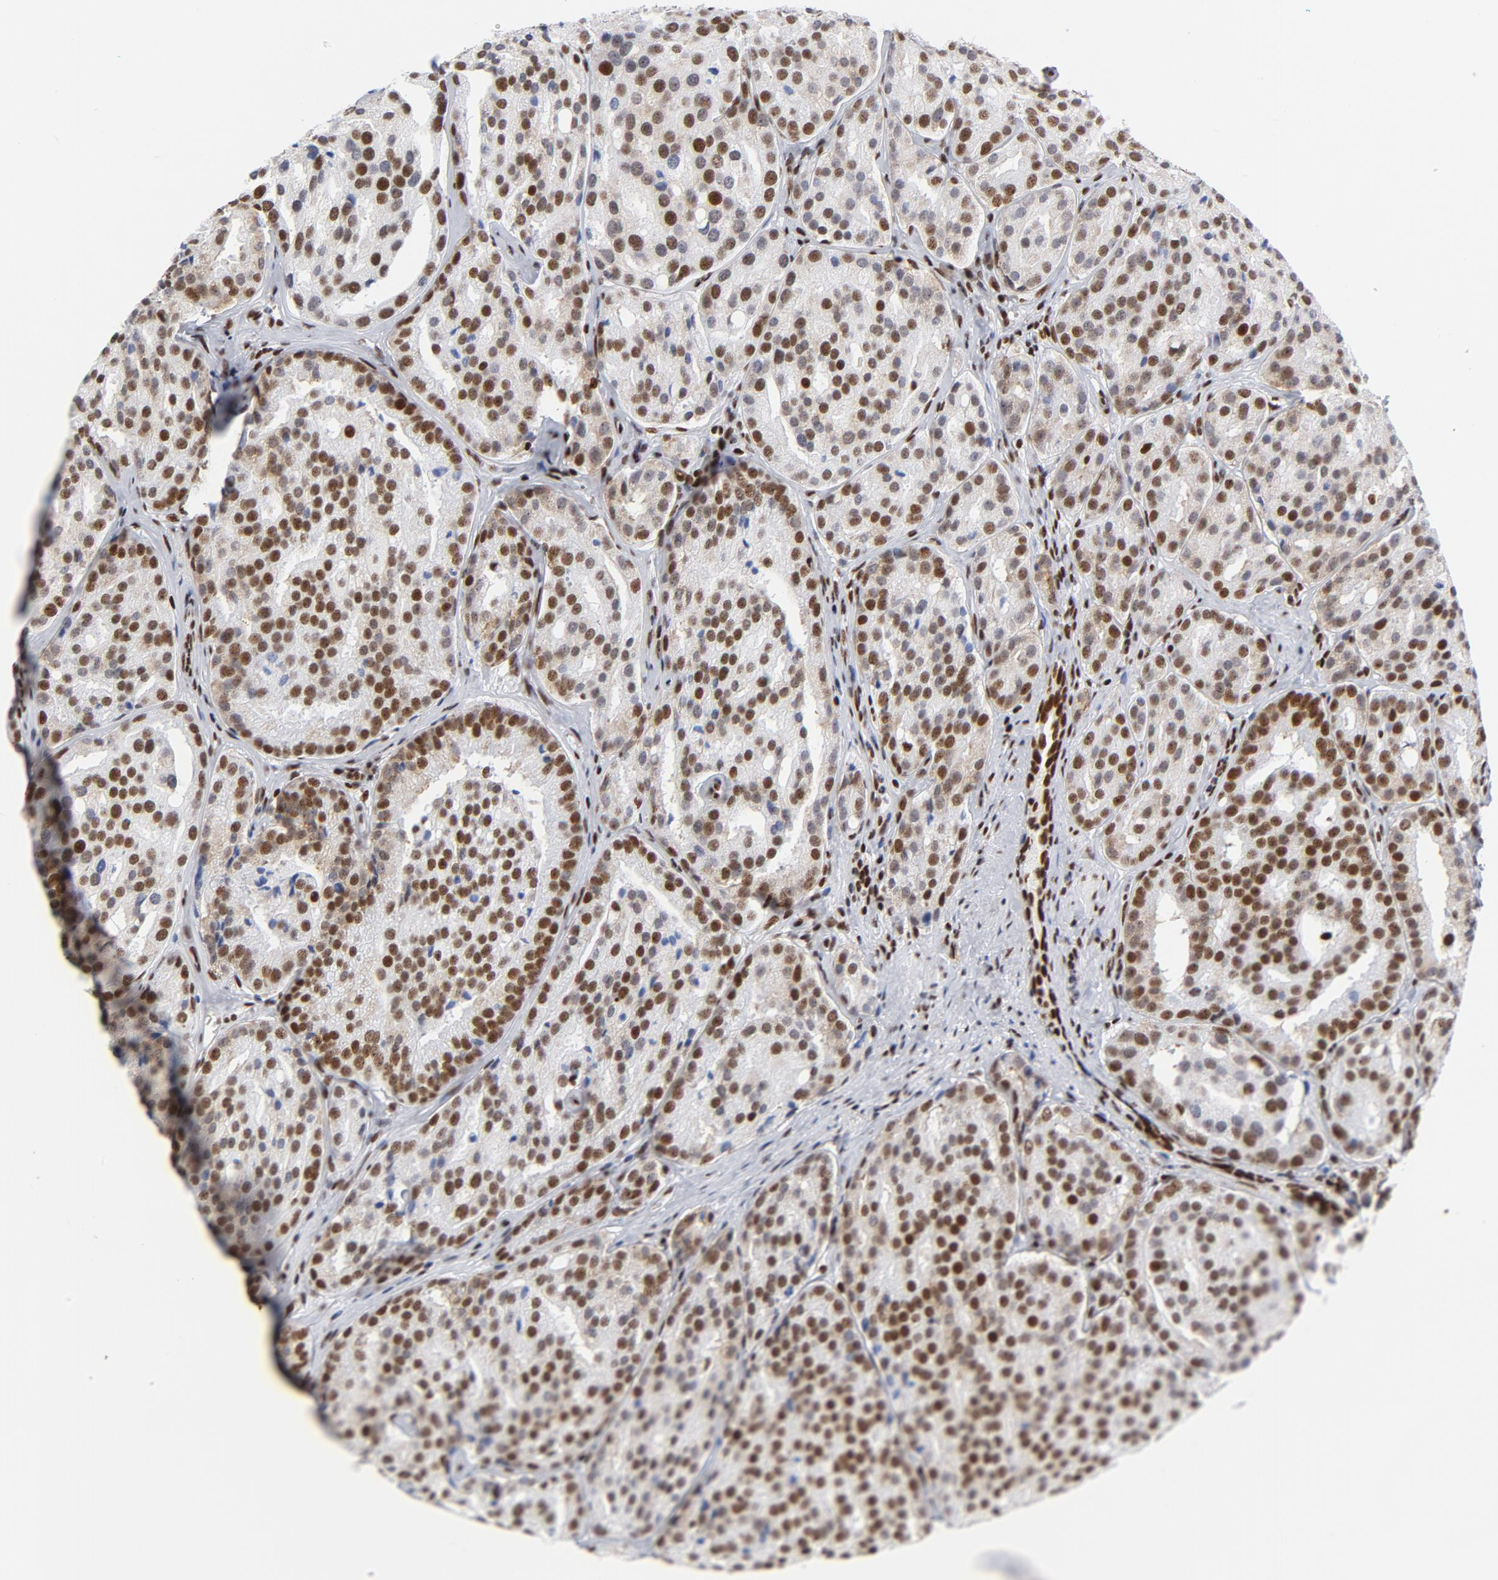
{"staining": {"intensity": "strong", "quantity": ">75%", "location": "nuclear"}, "tissue": "prostate cancer", "cell_type": "Tumor cells", "image_type": "cancer", "snomed": [{"axis": "morphology", "description": "Adenocarcinoma, High grade"}, {"axis": "topography", "description": "Prostate"}], "caption": "An immunohistochemistry photomicrograph of neoplastic tissue is shown. Protein staining in brown labels strong nuclear positivity in prostate adenocarcinoma (high-grade) within tumor cells.", "gene": "XRCC5", "patient": {"sex": "male", "age": 64}}